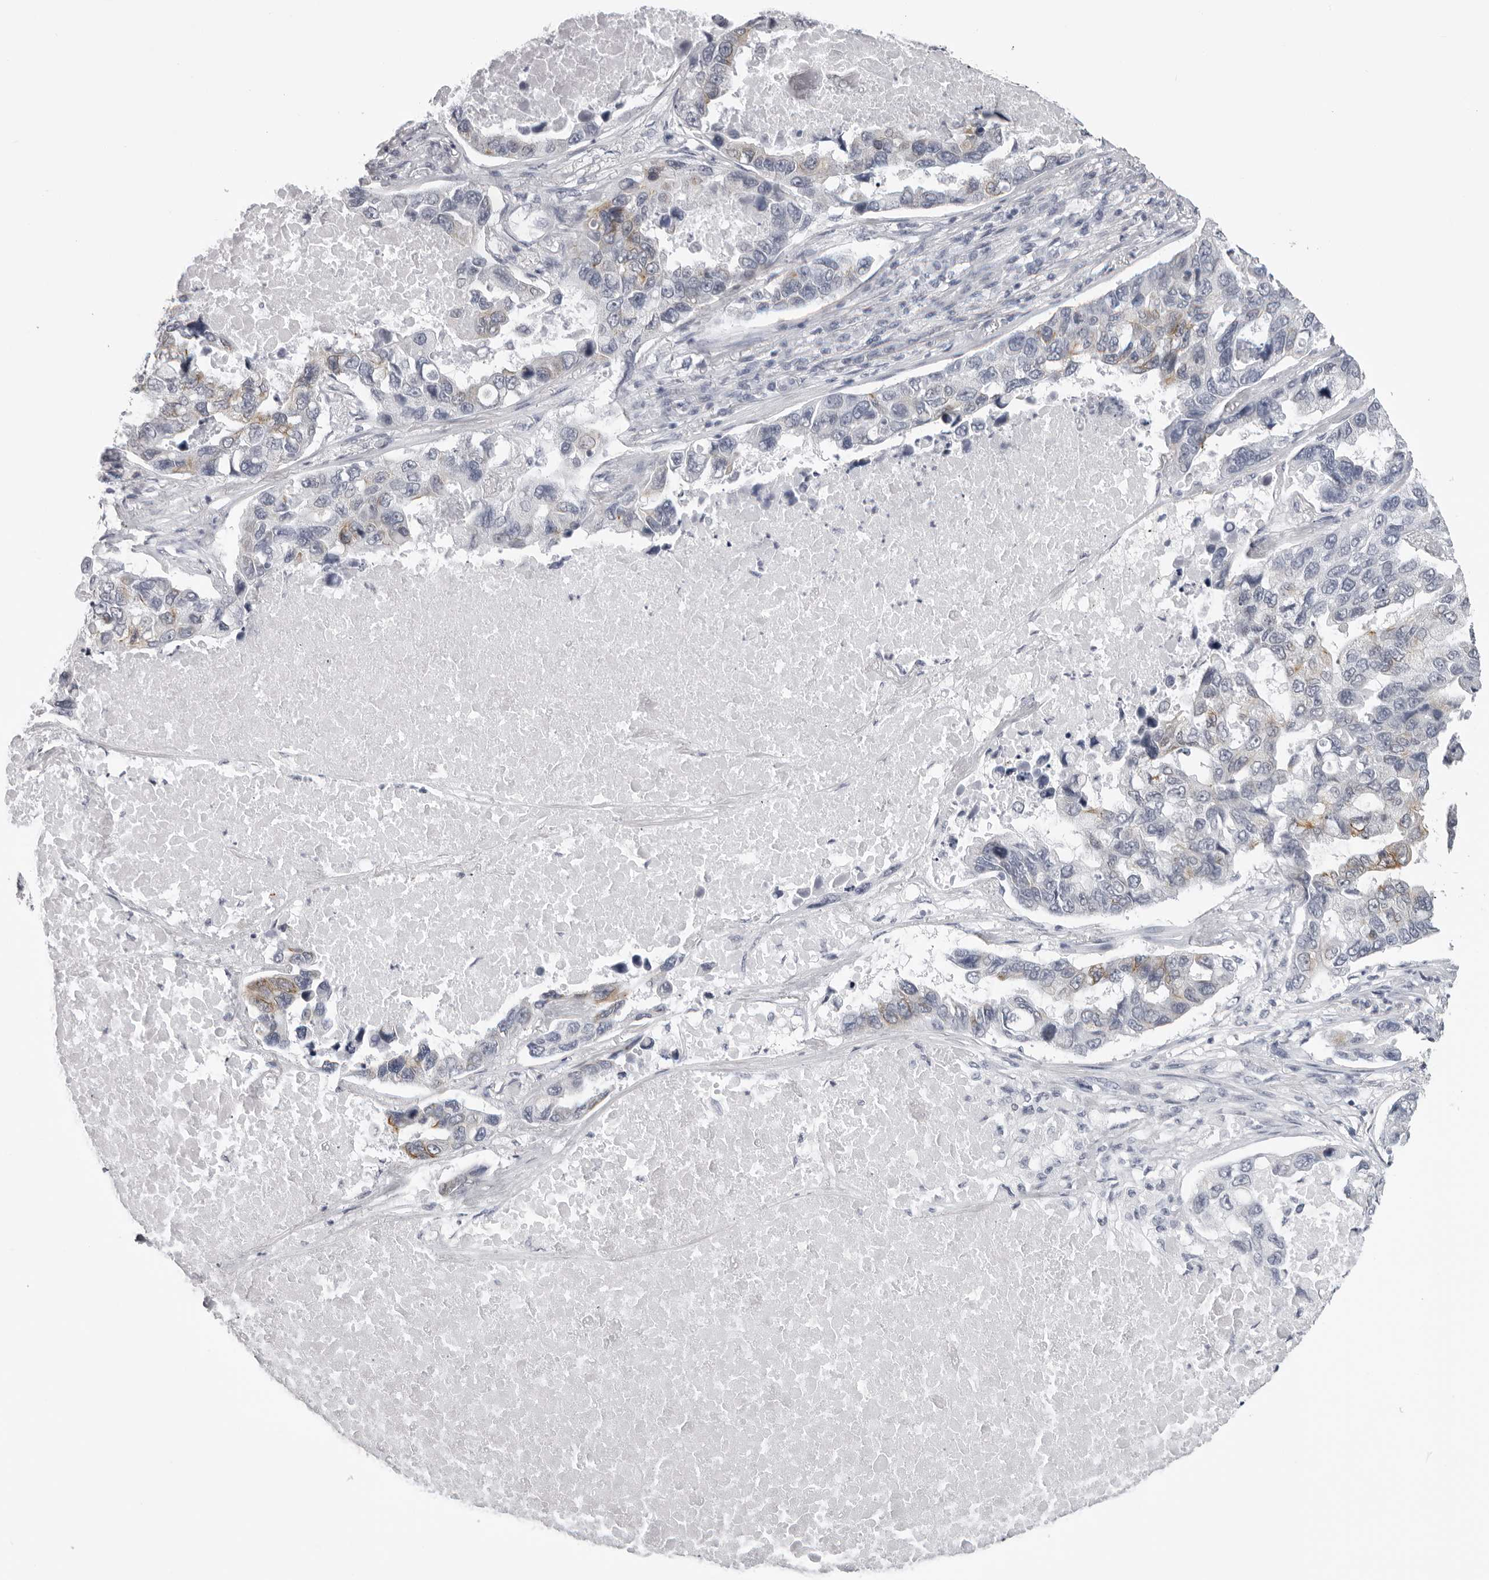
{"staining": {"intensity": "negative", "quantity": "none", "location": "none"}, "tissue": "lung cancer", "cell_type": "Tumor cells", "image_type": "cancer", "snomed": [{"axis": "morphology", "description": "Adenocarcinoma, NOS"}, {"axis": "topography", "description": "Lung"}], "caption": "Tumor cells are negative for protein expression in human lung cancer (adenocarcinoma).", "gene": "DNALI1", "patient": {"sex": "male", "age": 64}}